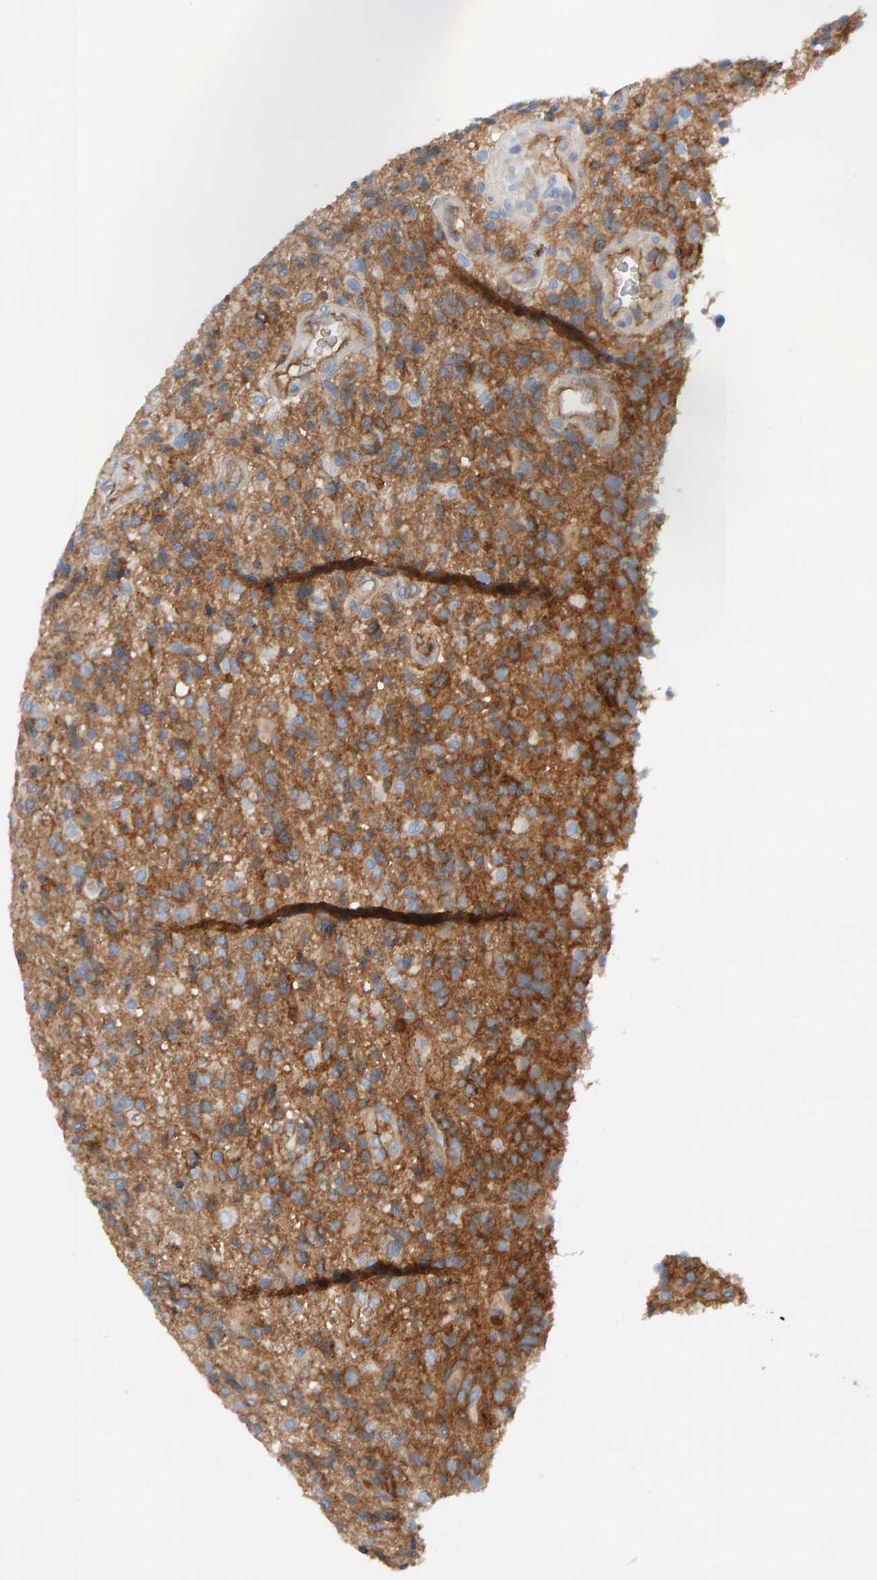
{"staining": {"intensity": "moderate", "quantity": ">75%", "location": "cytoplasmic/membranous"}, "tissue": "glioma", "cell_type": "Tumor cells", "image_type": "cancer", "snomed": [{"axis": "morphology", "description": "Glioma, malignant, High grade"}, {"axis": "topography", "description": "Brain"}], "caption": "DAB (3,3'-diaminobenzidine) immunohistochemical staining of glioma exhibits moderate cytoplasmic/membranous protein expression in approximately >75% of tumor cells.", "gene": "FYN", "patient": {"sex": "male", "age": 72}}